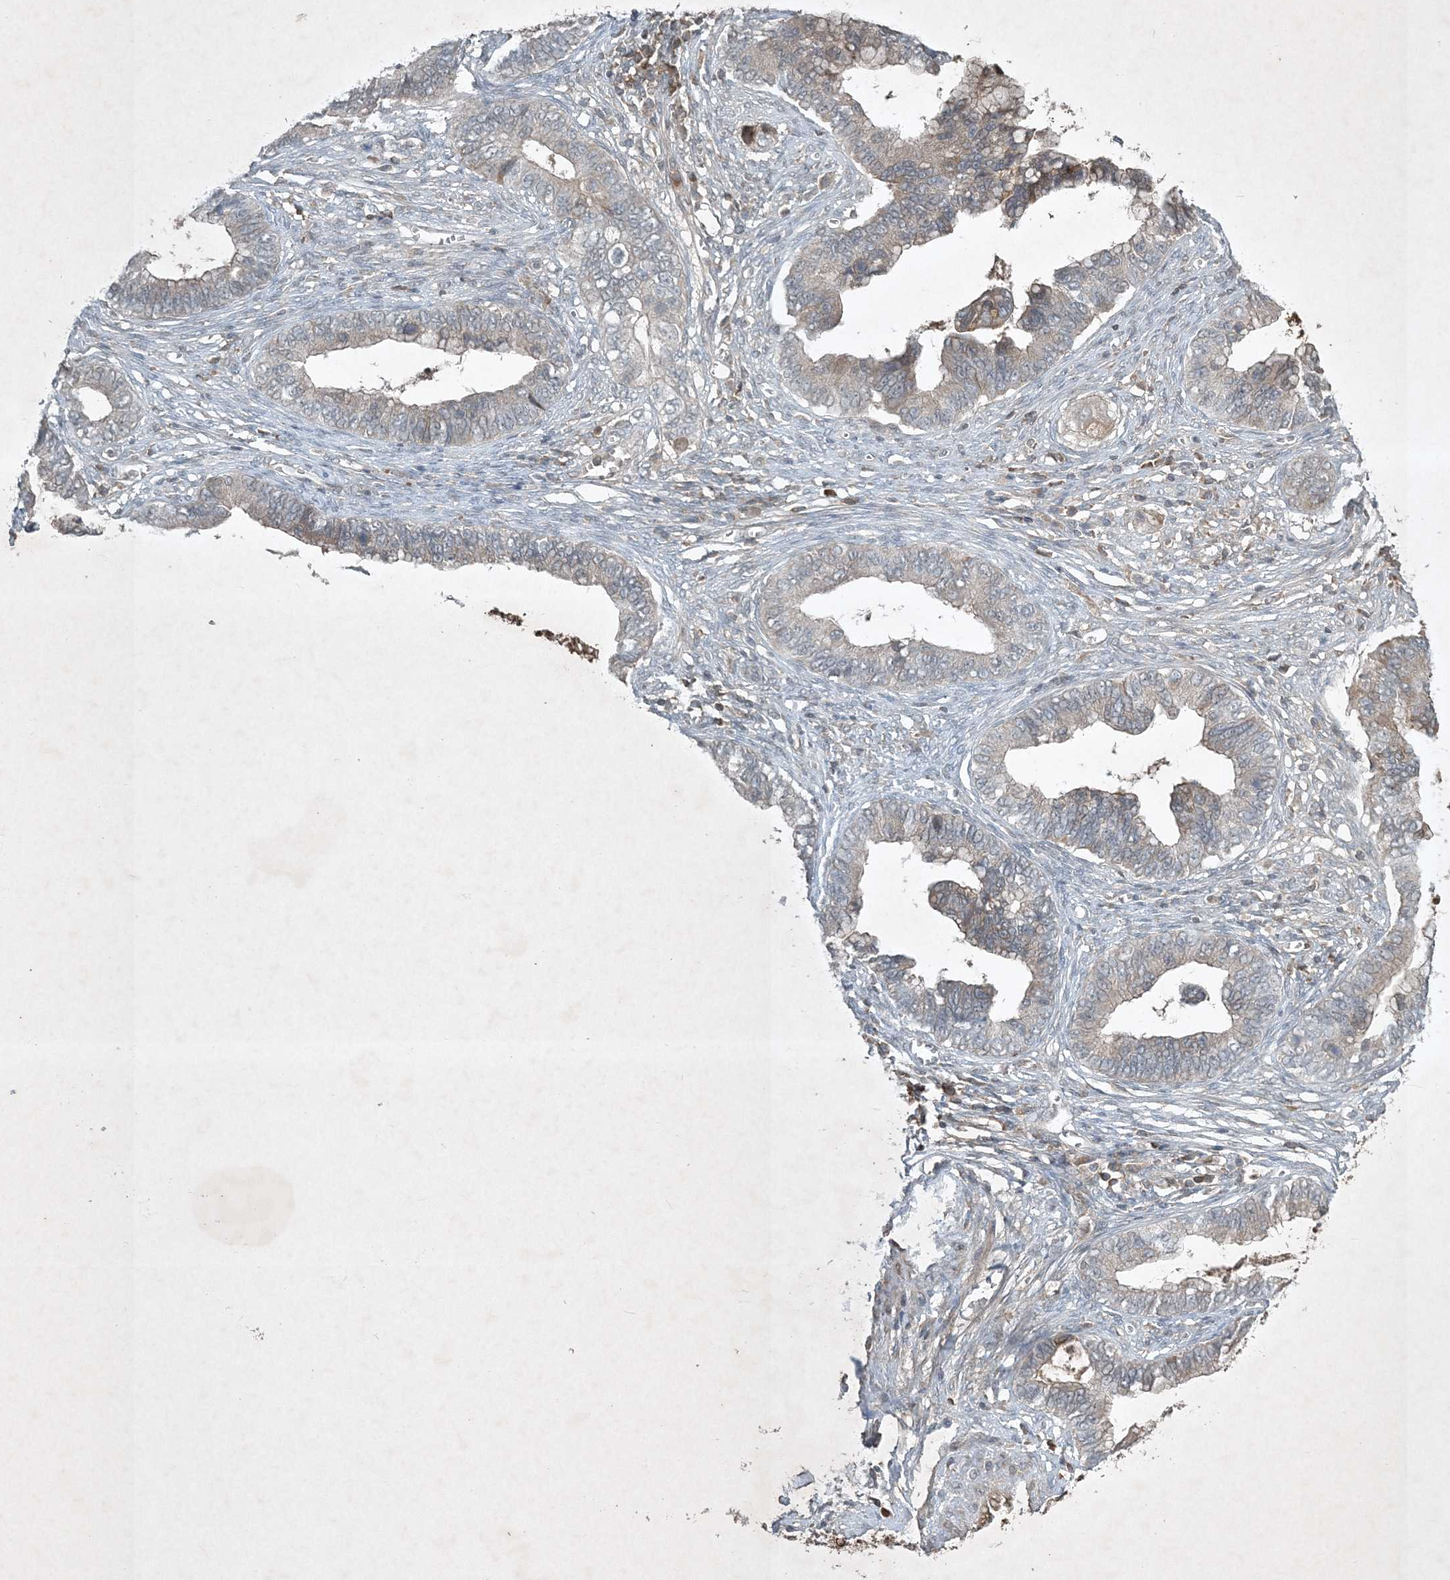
{"staining": {"intensity": "weak", "quantity": "<25%", "location": "cytoplasmic/membranous"}, "tissue": "cervical cancer", "cell_type": "Tumor cells", "image_type": "cancer", "snomed": [{"axis": "morphology", "description": "Adenocarcinoma, NOS"}, {"axis": "topography", "description": "Cervix"}], "caption": "Tumor cells show no significant positivity in adenocarcinoma (cervical).", "gene": "TNFAIP6", "patient": {"sex": "female", "age": 44}}